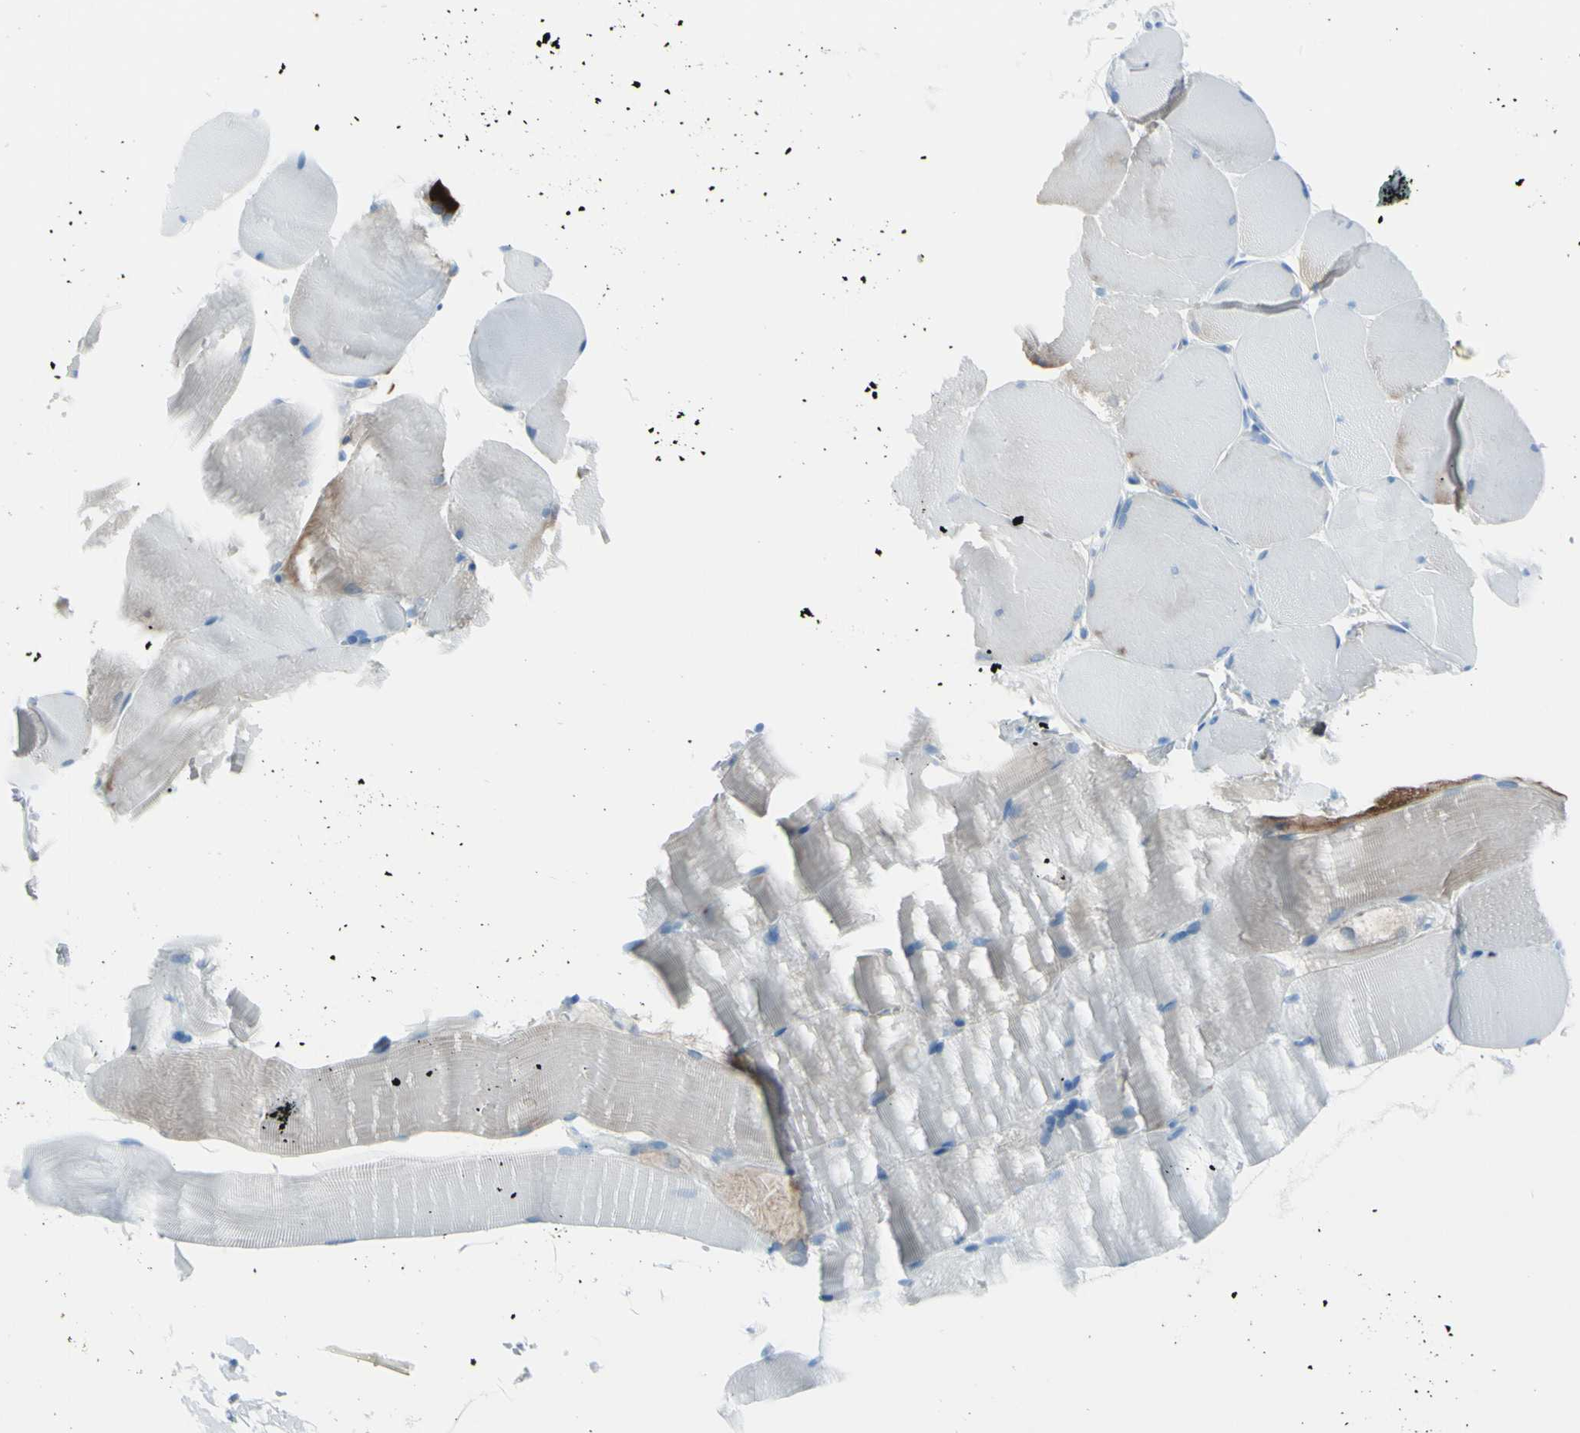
{"staining": {"intensity": "weak", "quantity": "25%-75%", "location": "cytoplasmic/membranous"}, "tissue": "skeletal muscle", "cell_type": "Myocytes", "image_type": "normal", "snomed": [{"axis": "morphology", "description": "Normal tissue, NOS"}, {"axis": "topography", "description": "Skin"}, {"axis": "topography", "description": "Skeletal muscle"}], "caption": "Immunohistochemistry of unremarkable skeletal muscle reveals low levels of weak cytoplasmic/membranous positivity in about 25%-75% of myocytes.", "gene": "AFP", "patient": {"sex": "male", "age": 83}}